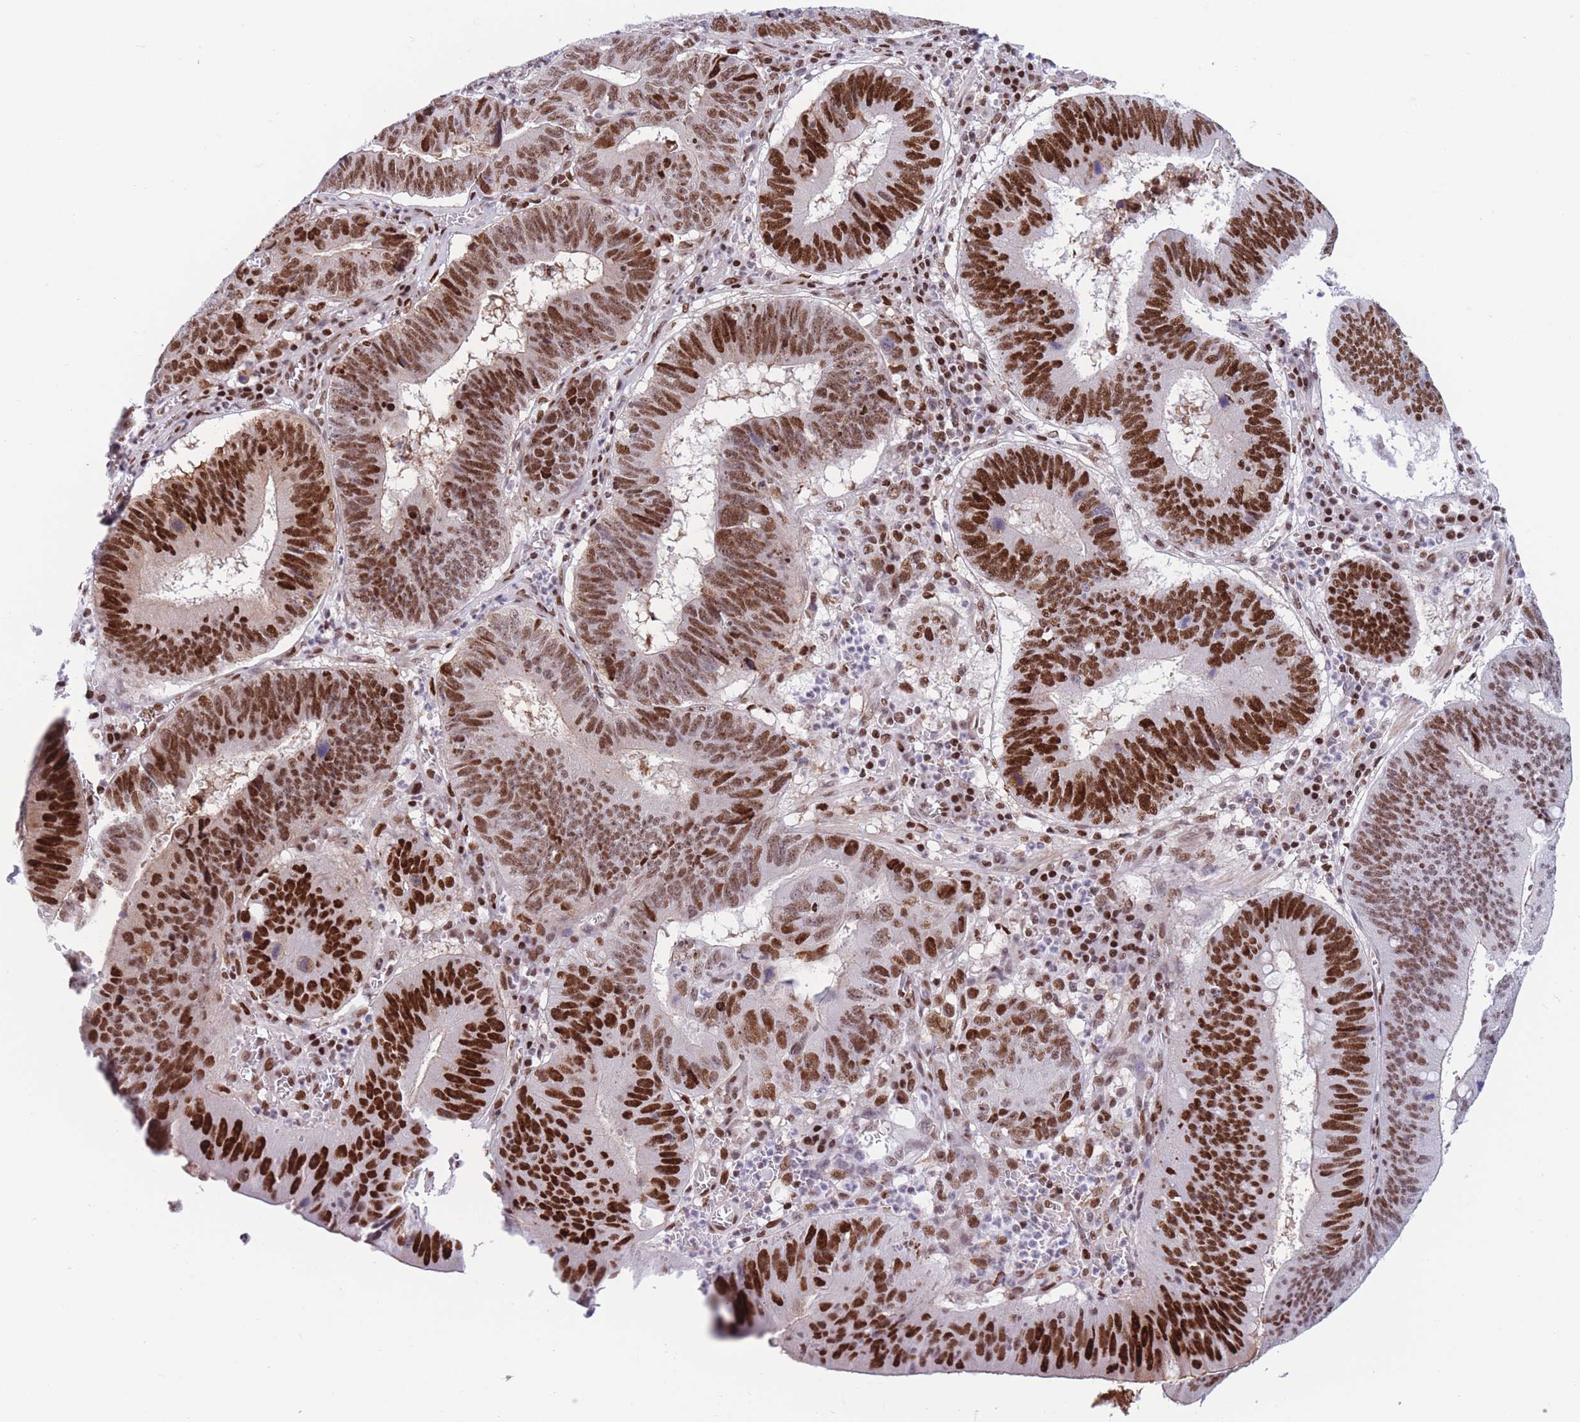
{"staining": {"intensity": "strong", "quantity": ">75%", "location": "nuclear"}, "tissue": "stomach cancer", "cell_type": "Tumor cells", "image_type": "cancer", "snomed": [{"axis": "morphology", "description": "Adenocarcinoma, NOS"}, {"axis": "topography", "description": "Stomach"}], "caption": "About >75% of tumor cells in stomach cancer (adenocarcinoma) display strong nuclear protein staining as visualized by brown immunohistochemical staining.", "gene": "DNAJC3", "patient": {"sex": "male", "age": 59}}